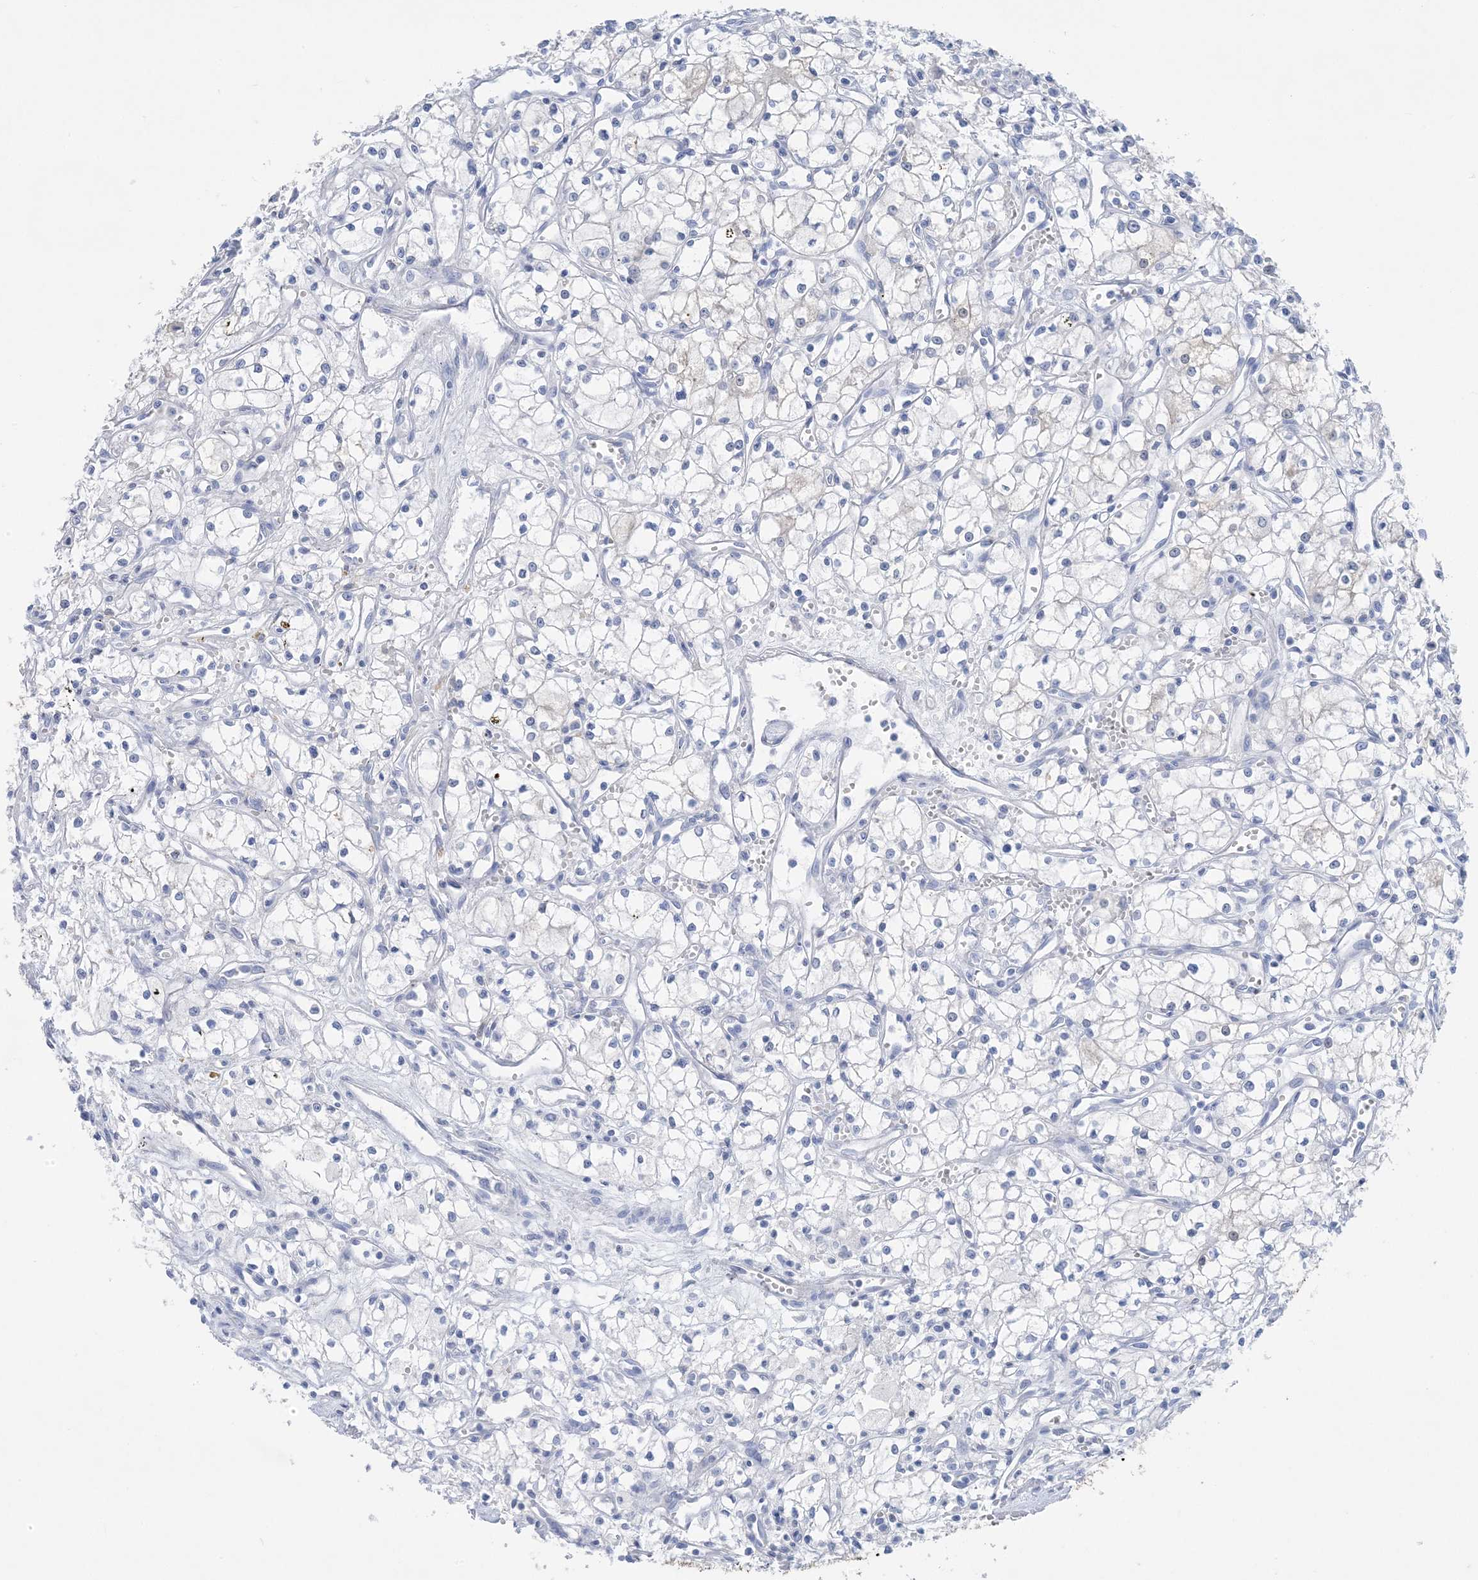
{"staining": {"intensity": "negative", "quantity": "none", "location": "none"}, "tissue": "renal cancer", "cell_type": "Tumor cells", "image_type": "cancer", "snomed": [{"axis": "morphology", "description": "Adenocarcinoma, NOS"}, {"axis": "topography", "description": "Kidney"}], "caption": "An immunohistochemistry micrograph of adenocarcinoma (renal) is shown. There is no staining in tumor cells of adenocarcinoma (renal).", "gene": "SH3YL1", "patient": {"sex": "male", "age": 59}}